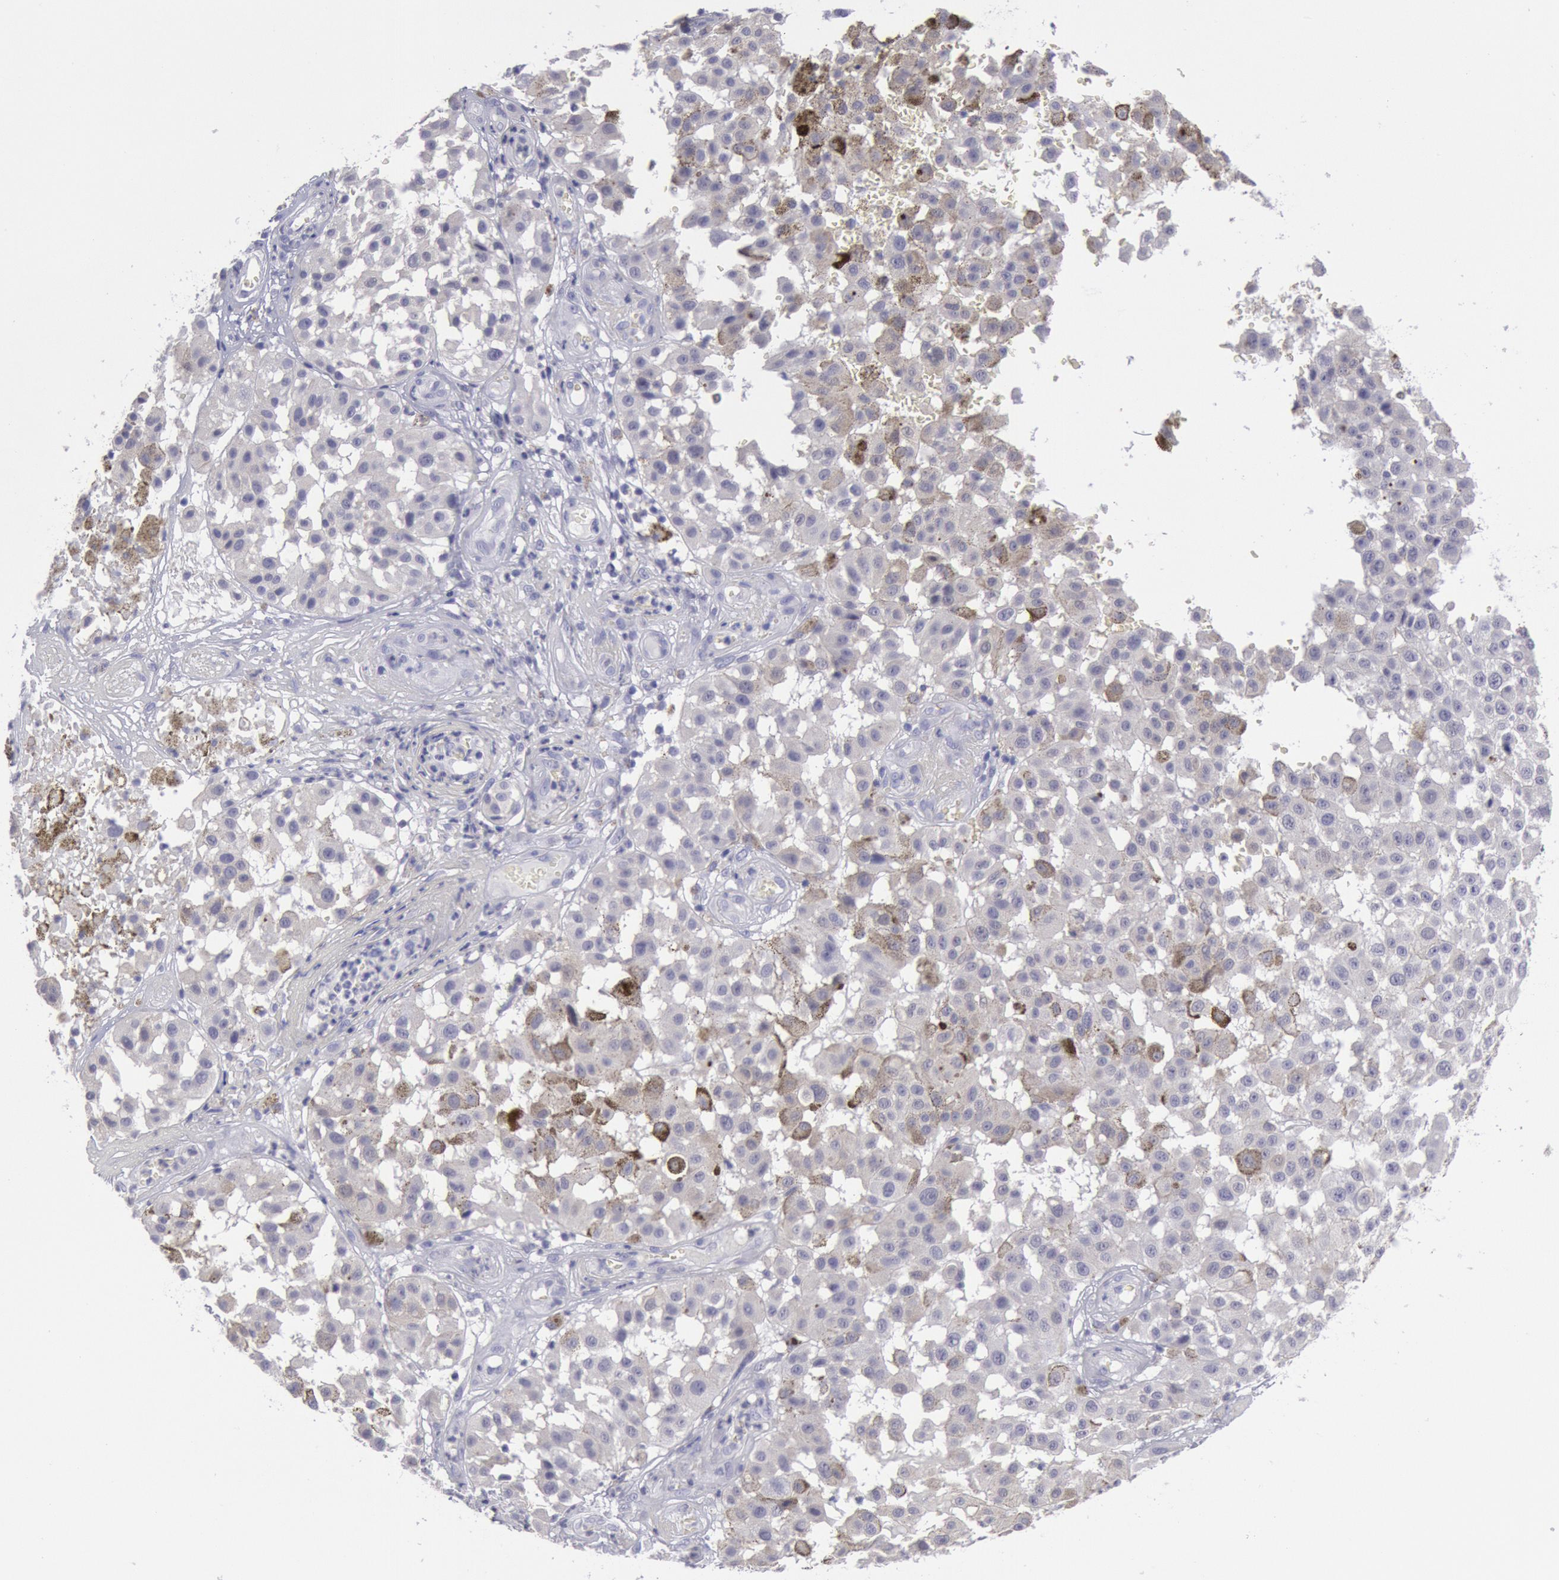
{"staining": {"intensity": "negative", "quantity": "none", "location": "none"}, "tissue": "melanoma", "cell_type": "Tumor cells", "image_type": "cancer", "snomed": [{"axis": "morphology", "description": "Malignant melanoma, NOS"}, {"axis": "topography", "description": "Skin"}], "caption": "This is an IHC micrograph of malignant melanoma. There is no staining in tumor cells.", "gene": "MYH7", "patient": {"sex": "female", "age": 64}}